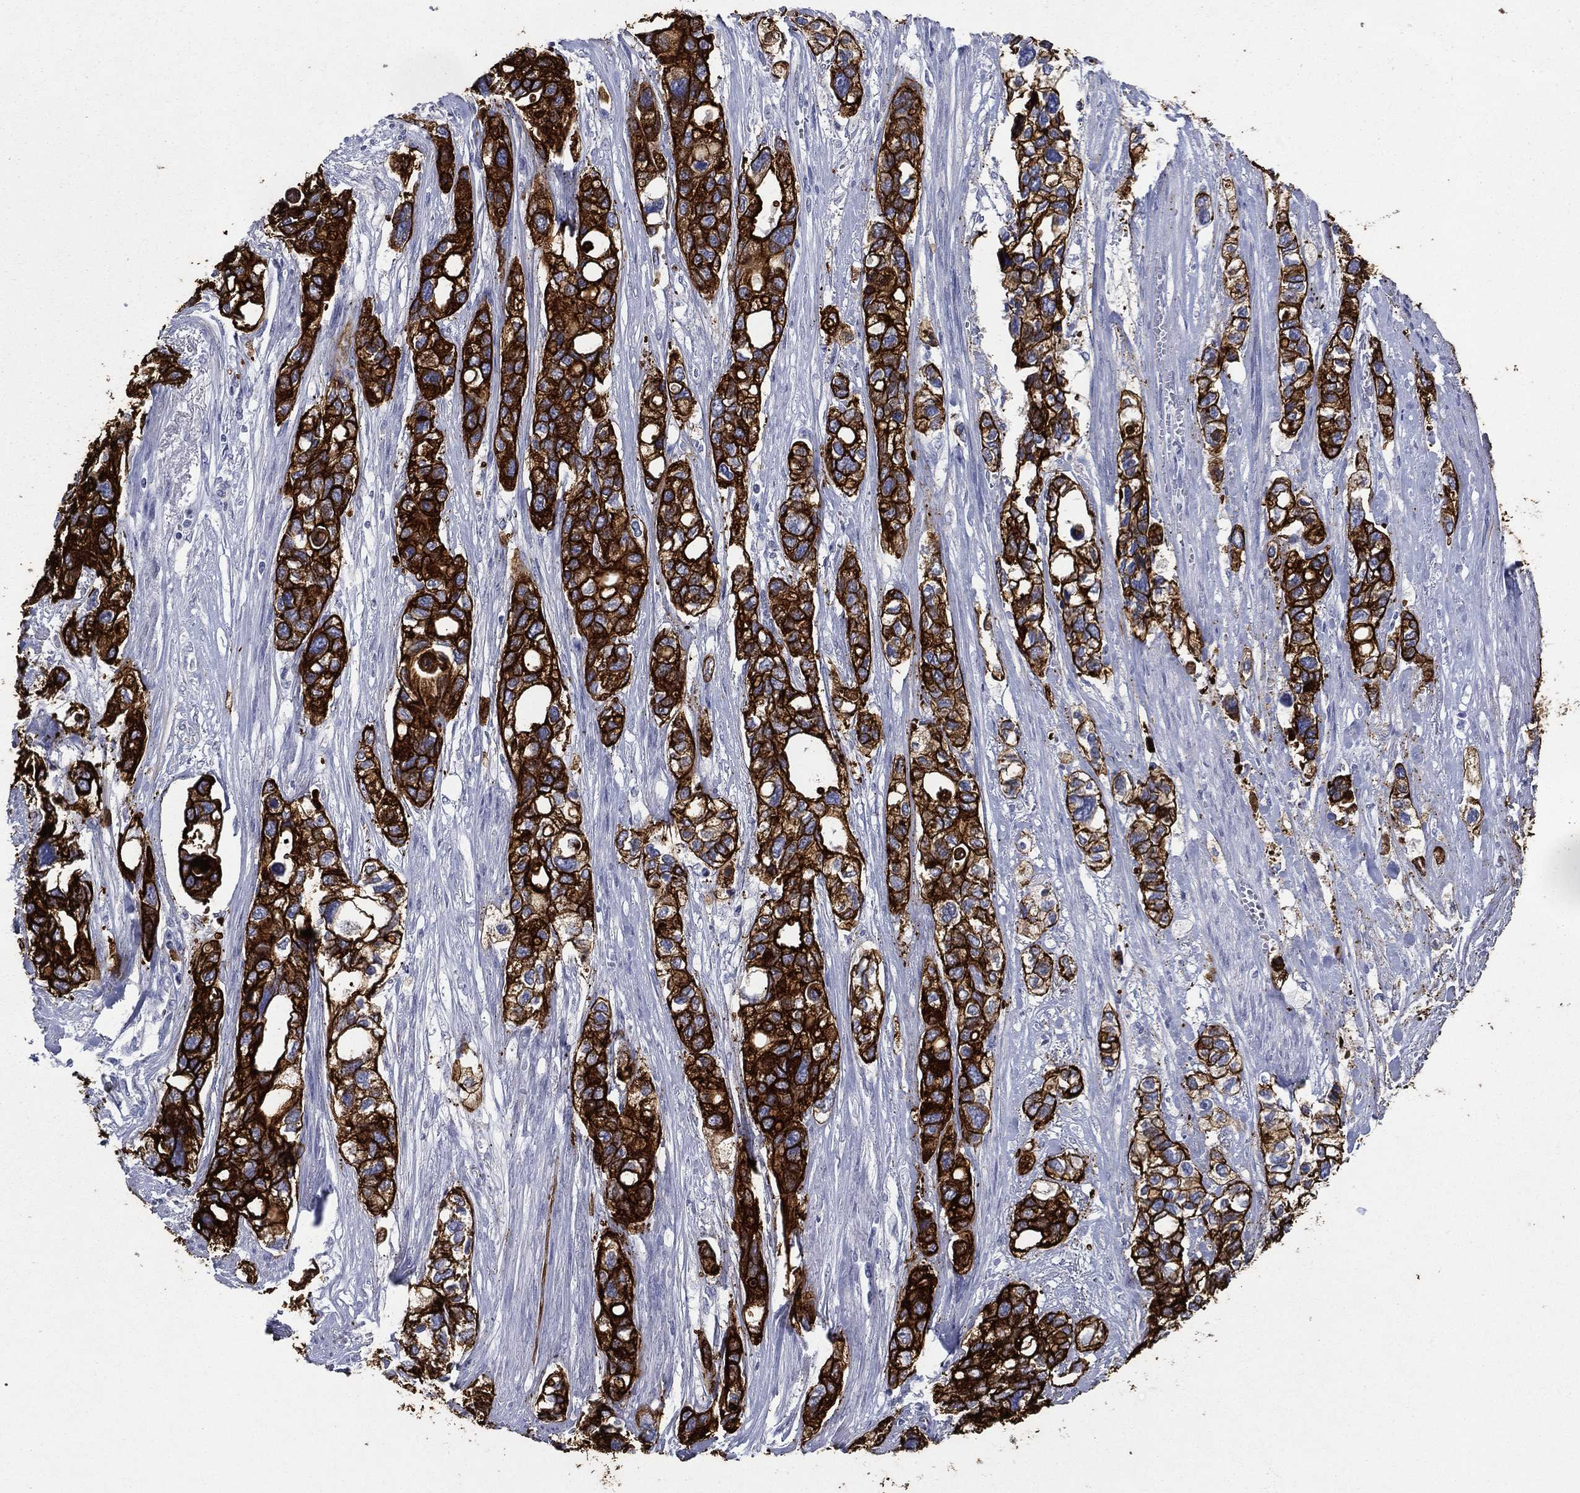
{"staining": {"intensity": "strong", "quantity": ">75%", "location": "cytoplasmic/membranous"}, "tissue": "stomach cancer", "cell_type": "Tumor cells", "image_type": "cancer", "snomed": [{"axis": "morphology", "description": "Adenocarcinoma, NOS"}, {"axis": "topography", "description": "Stomach, upper"}], "caption": "DAB (3,3'-diaminobenzidine) immunohistochemical staining of adenocarcinoma (stomach) displays strong cytoplasmic/membranous protein positivity in approximately >75% of tumor cells.", "gene": "KRT7", "patient": {"sex": "female", "age": 81}}